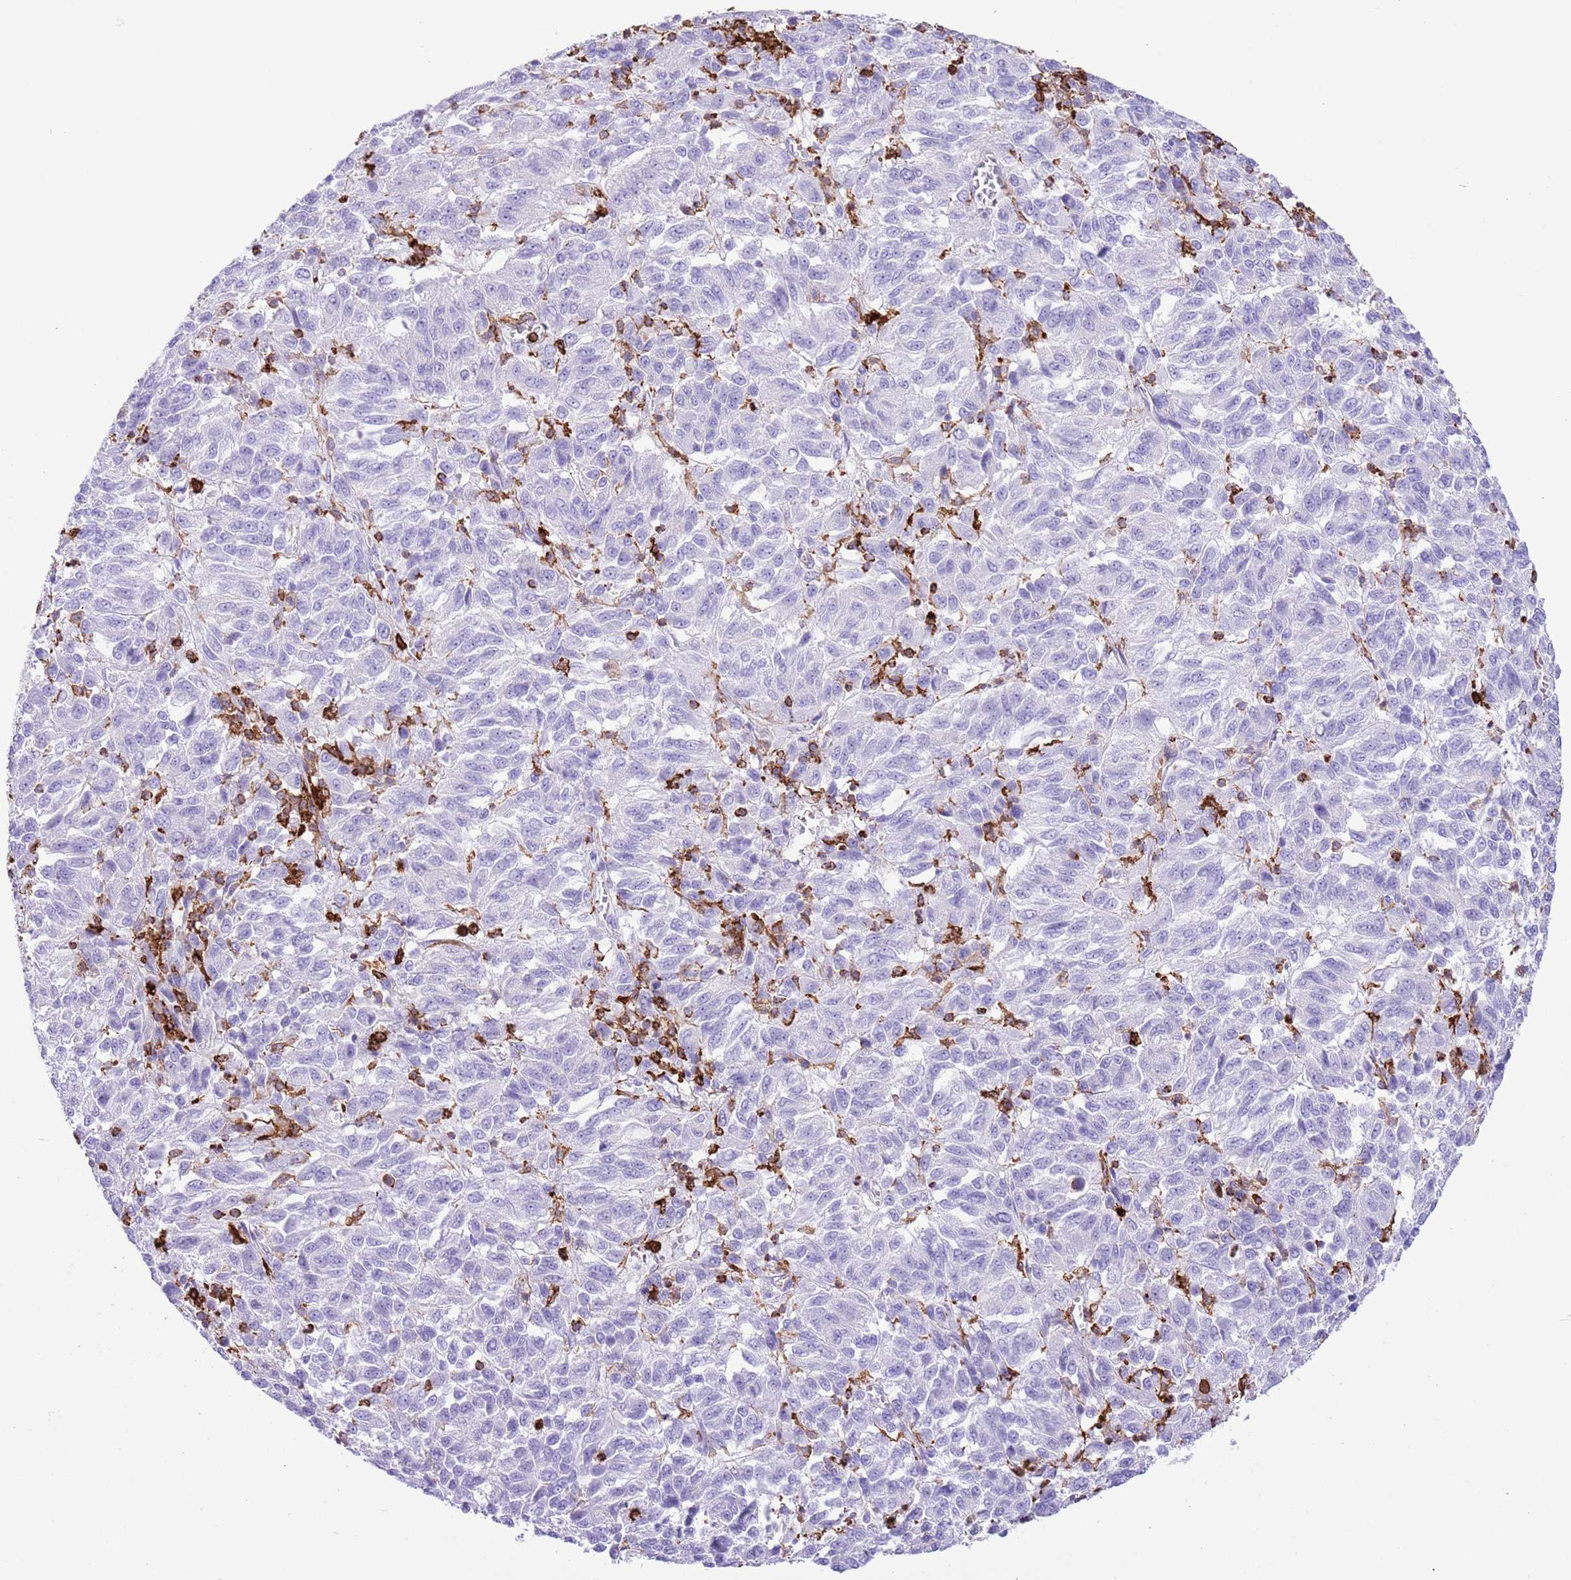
{"staining": {"intensity": "negative", "quantity": "none", "location": "none"}, "tissue": "melanoma", "cell_type": "Tumor cells", "image_type": "cancer", "snomed": [{"axis": "morphology", "description": "Malignant melanoma, Metastatic site"}, {"axis": "topography", "description": "Lung"}], "caption": "Image shows no significant protein staining in tumor cells of malignant melanoma (metastatic site).", "gene": "EFHD2", "patient": {"sex": "male", "age": 64}}